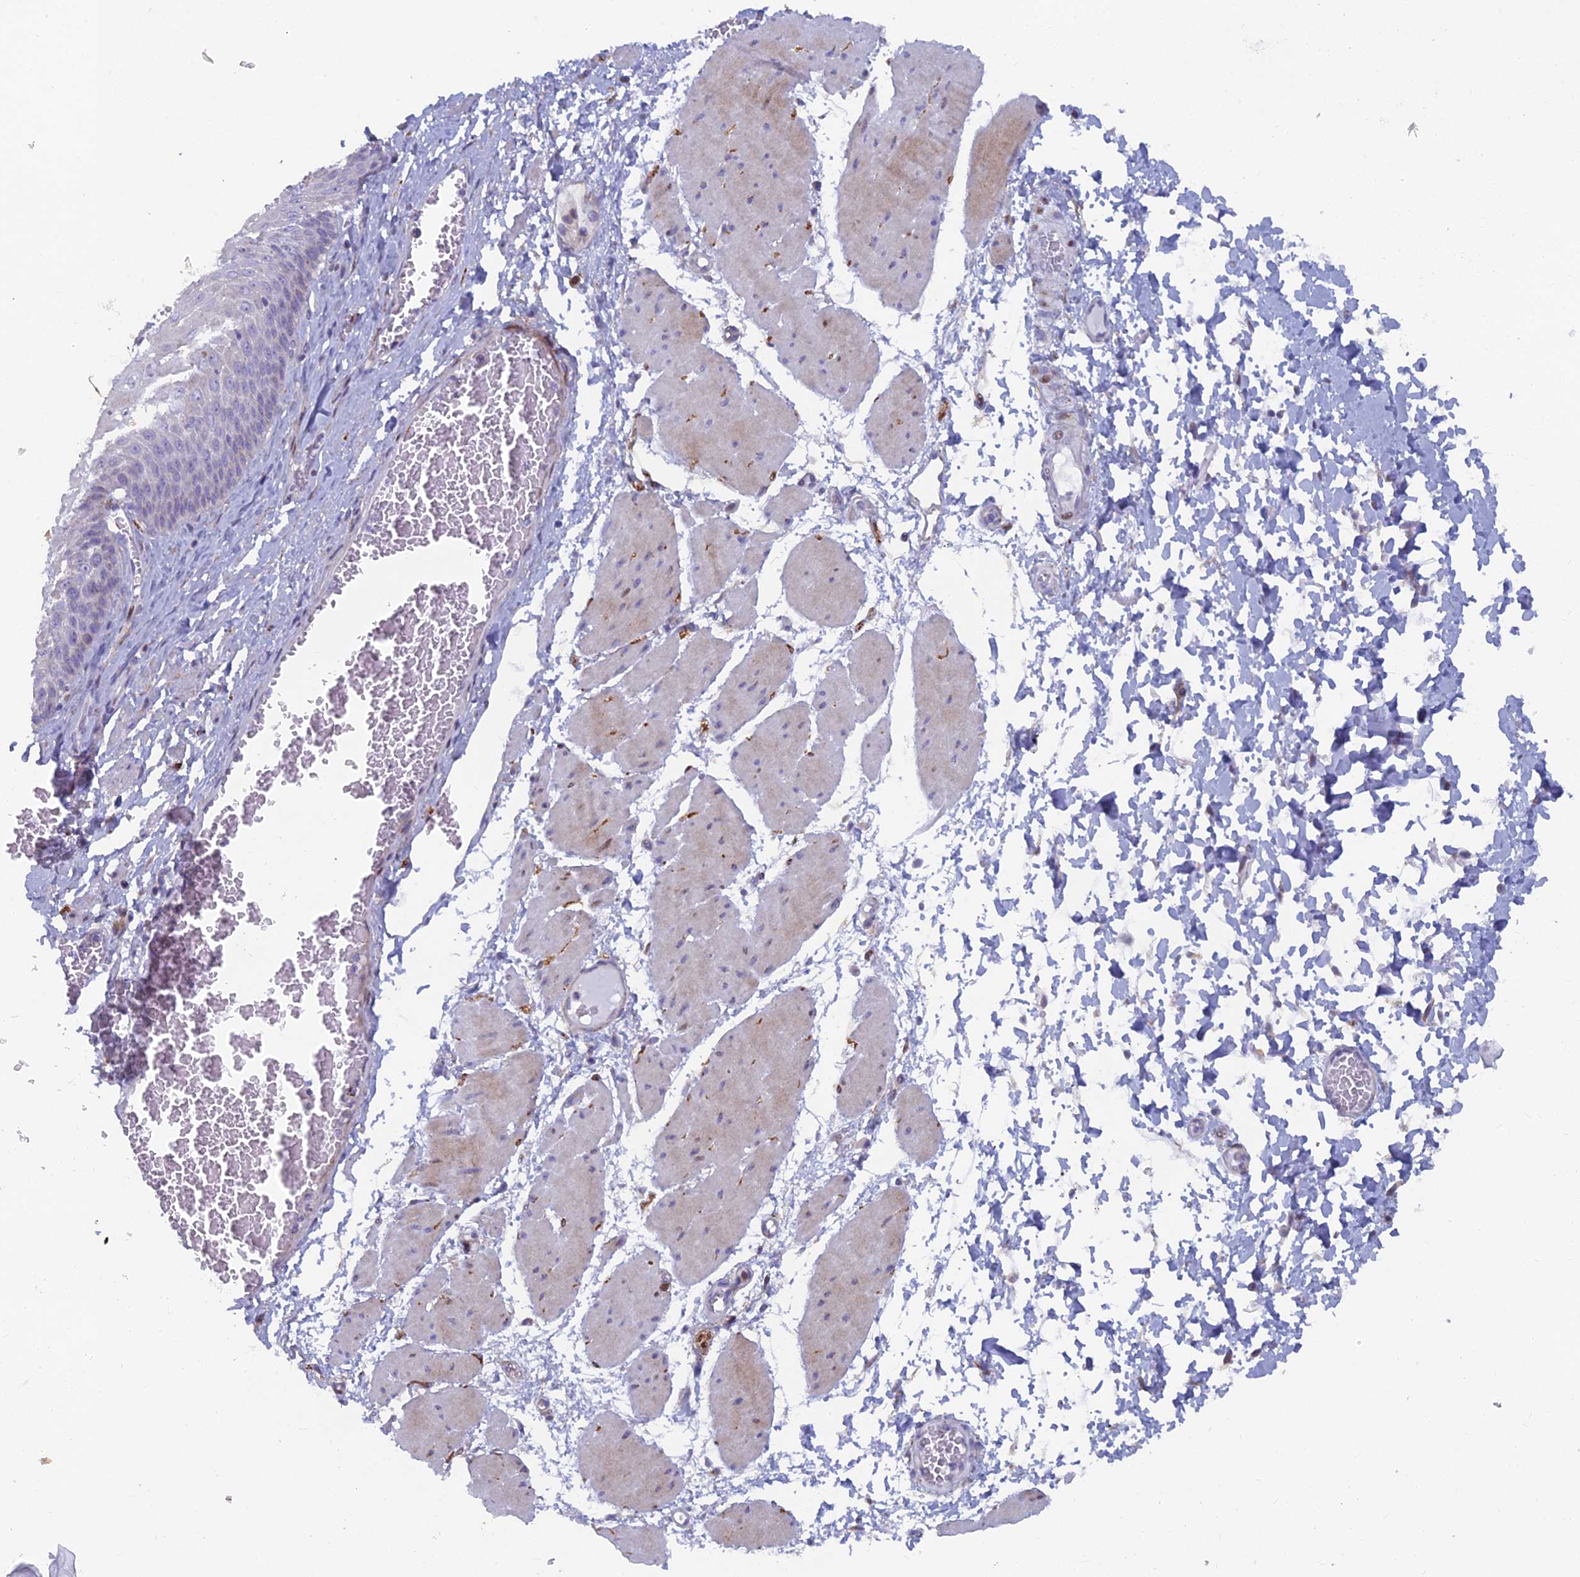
{"staining": {"intensity": "negative", "quantity": "none", "location": "none"}, "tissue": "esophagus", "cell_type": "Squamous epithelial cells", "image_type": "normal", "snomed": [{"axis": "morphology", "description": "Normal tissue, NOS"}, {"axis": "topography", "description": "Esophagus"}], "caption": "There is no significant positivity in squamous epithelial cells of esophagus.", "gene": "B9D2", "patient": {"sex": "male", "age": 60}}